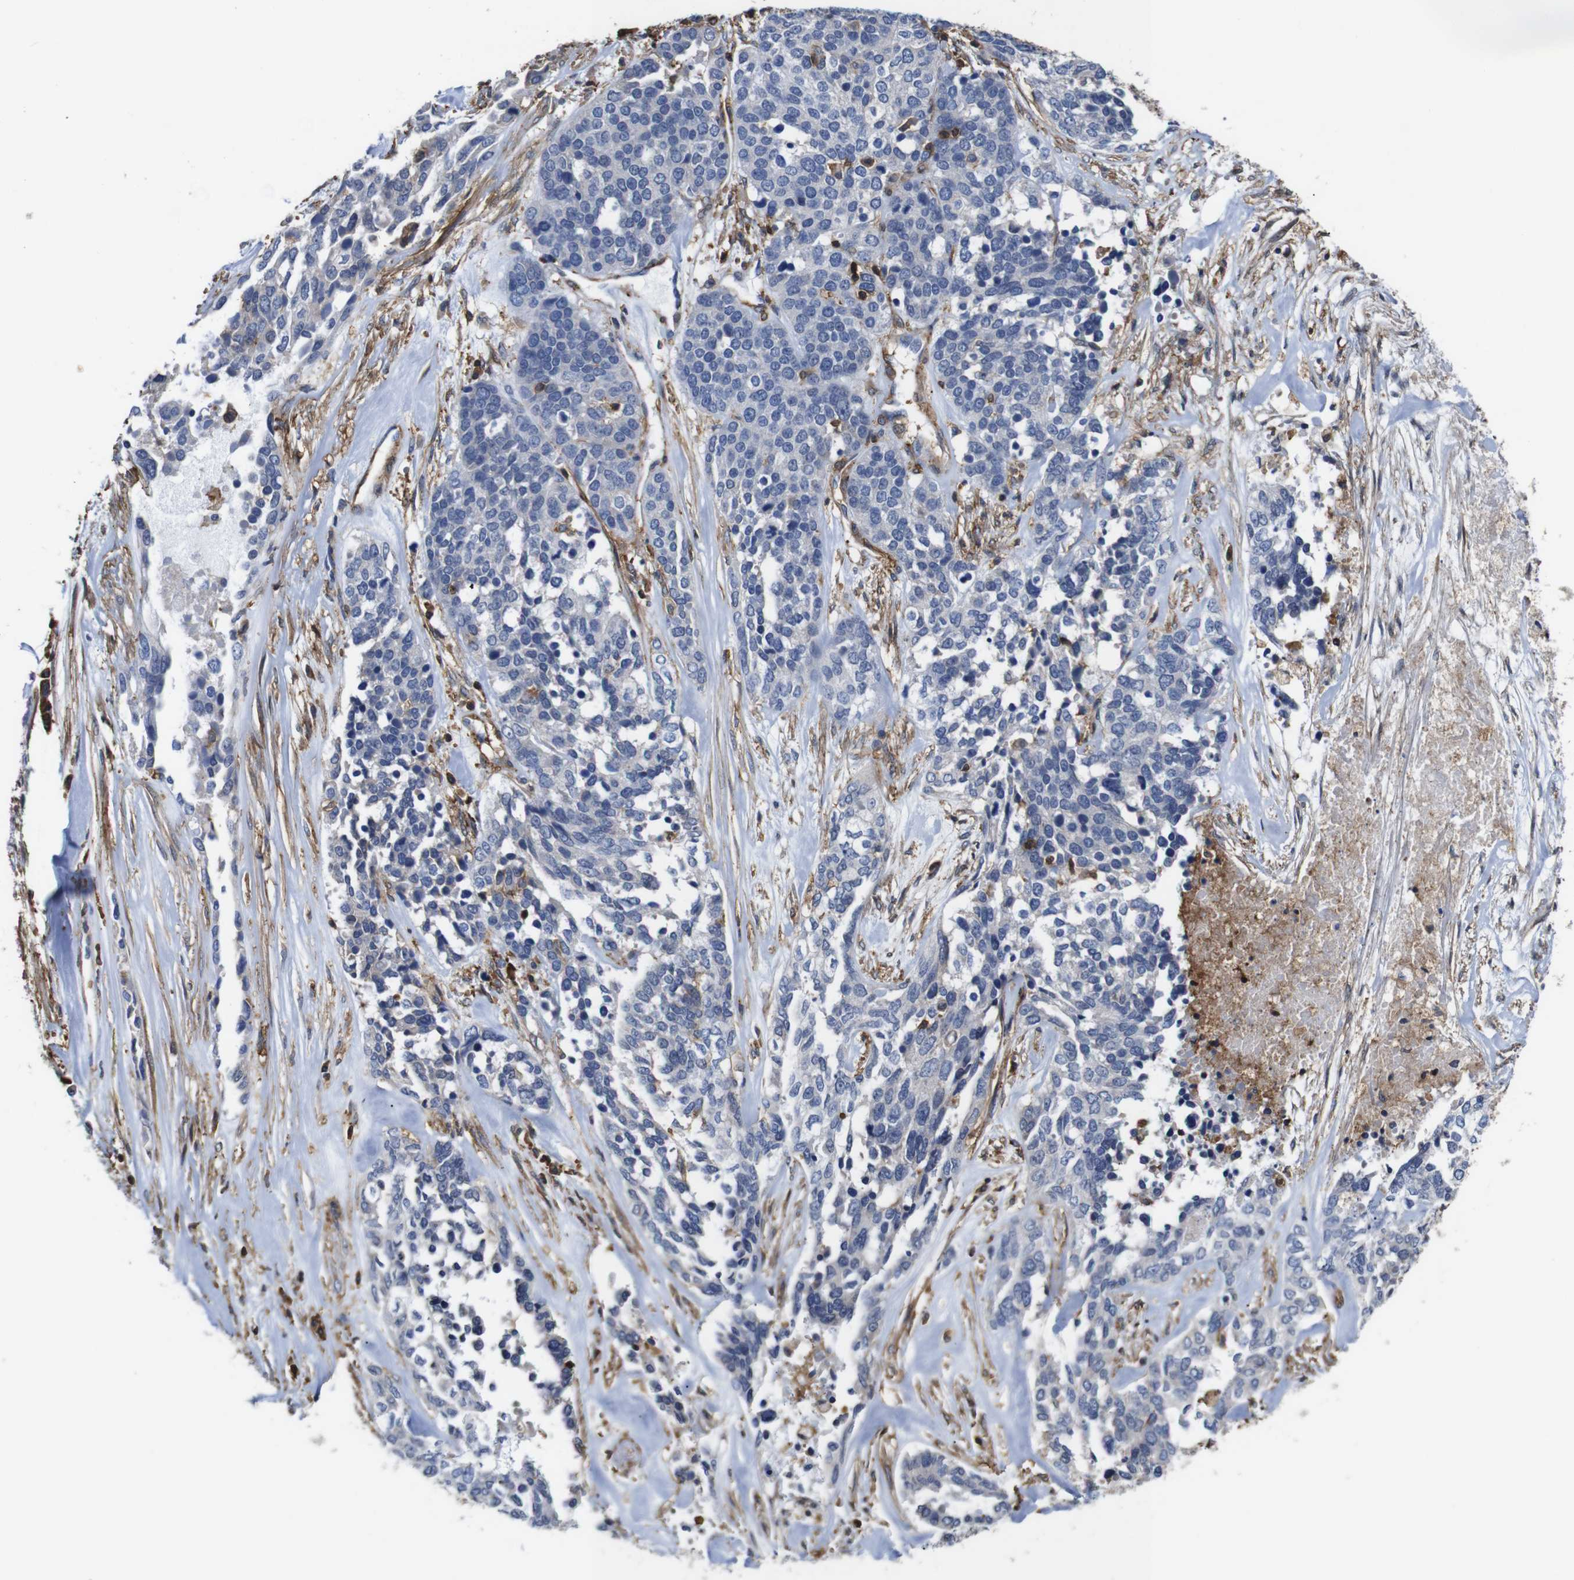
{"staining": {"intensity": "negative", "quantity": "none", "location": "none"}, "tissue": "ovarian cancer", "cell_type": "Tumor cells", "image_type": "cancer", "snomed": [{"axis": "morphology", "description": "Cystadenocarcinoma, serous, NOS"}, {"axis": "topography", "description": "Ovary"}], "caption": "Immunohistochemistry (IHC) image of human serous cystadenocarcinoma (ovarian) stained for a protein (brown), which displays no staining in tumor cells. (DAB (3,3'-diaminobenzidine) immunohistochemistry, high magnification).", "gene": "PI4KA", "patient": {"sex": "female", "age": 44}}